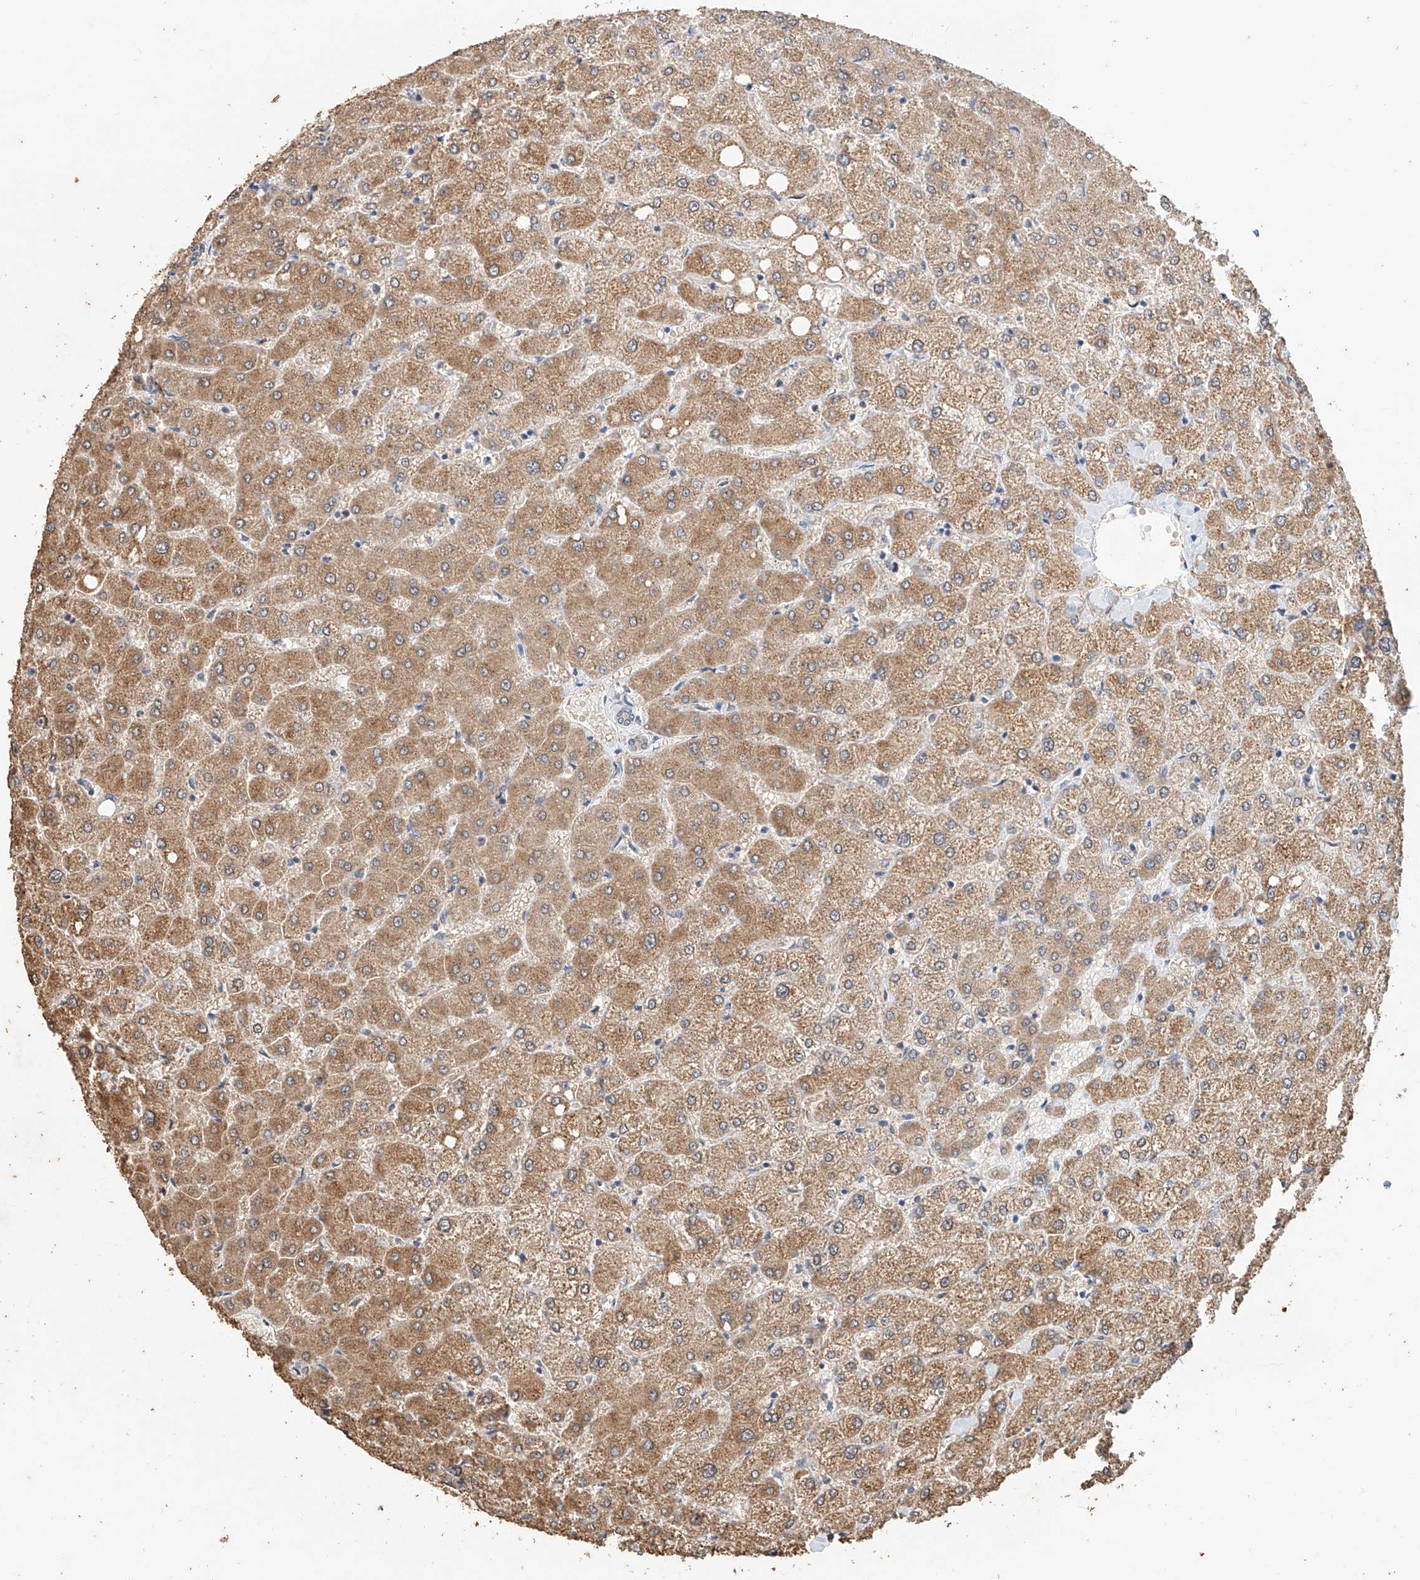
{"staining": {"intensity": "negative", "quantity": "none", "location": "none"}, "tissue": "liver", "cell_type": "Cholangiocytes", "image_type": "normal", "snomed": [{"axis": "morphology", "description": "Normal tissue, NOS"}, {"axis": "topography", "description": "Liver"}], "caption": "The photomicrograph shows no staining of cholangiocytes in normal liver.", "gene": "CERS4", "patient": {"sex": "female", "age": 54}}